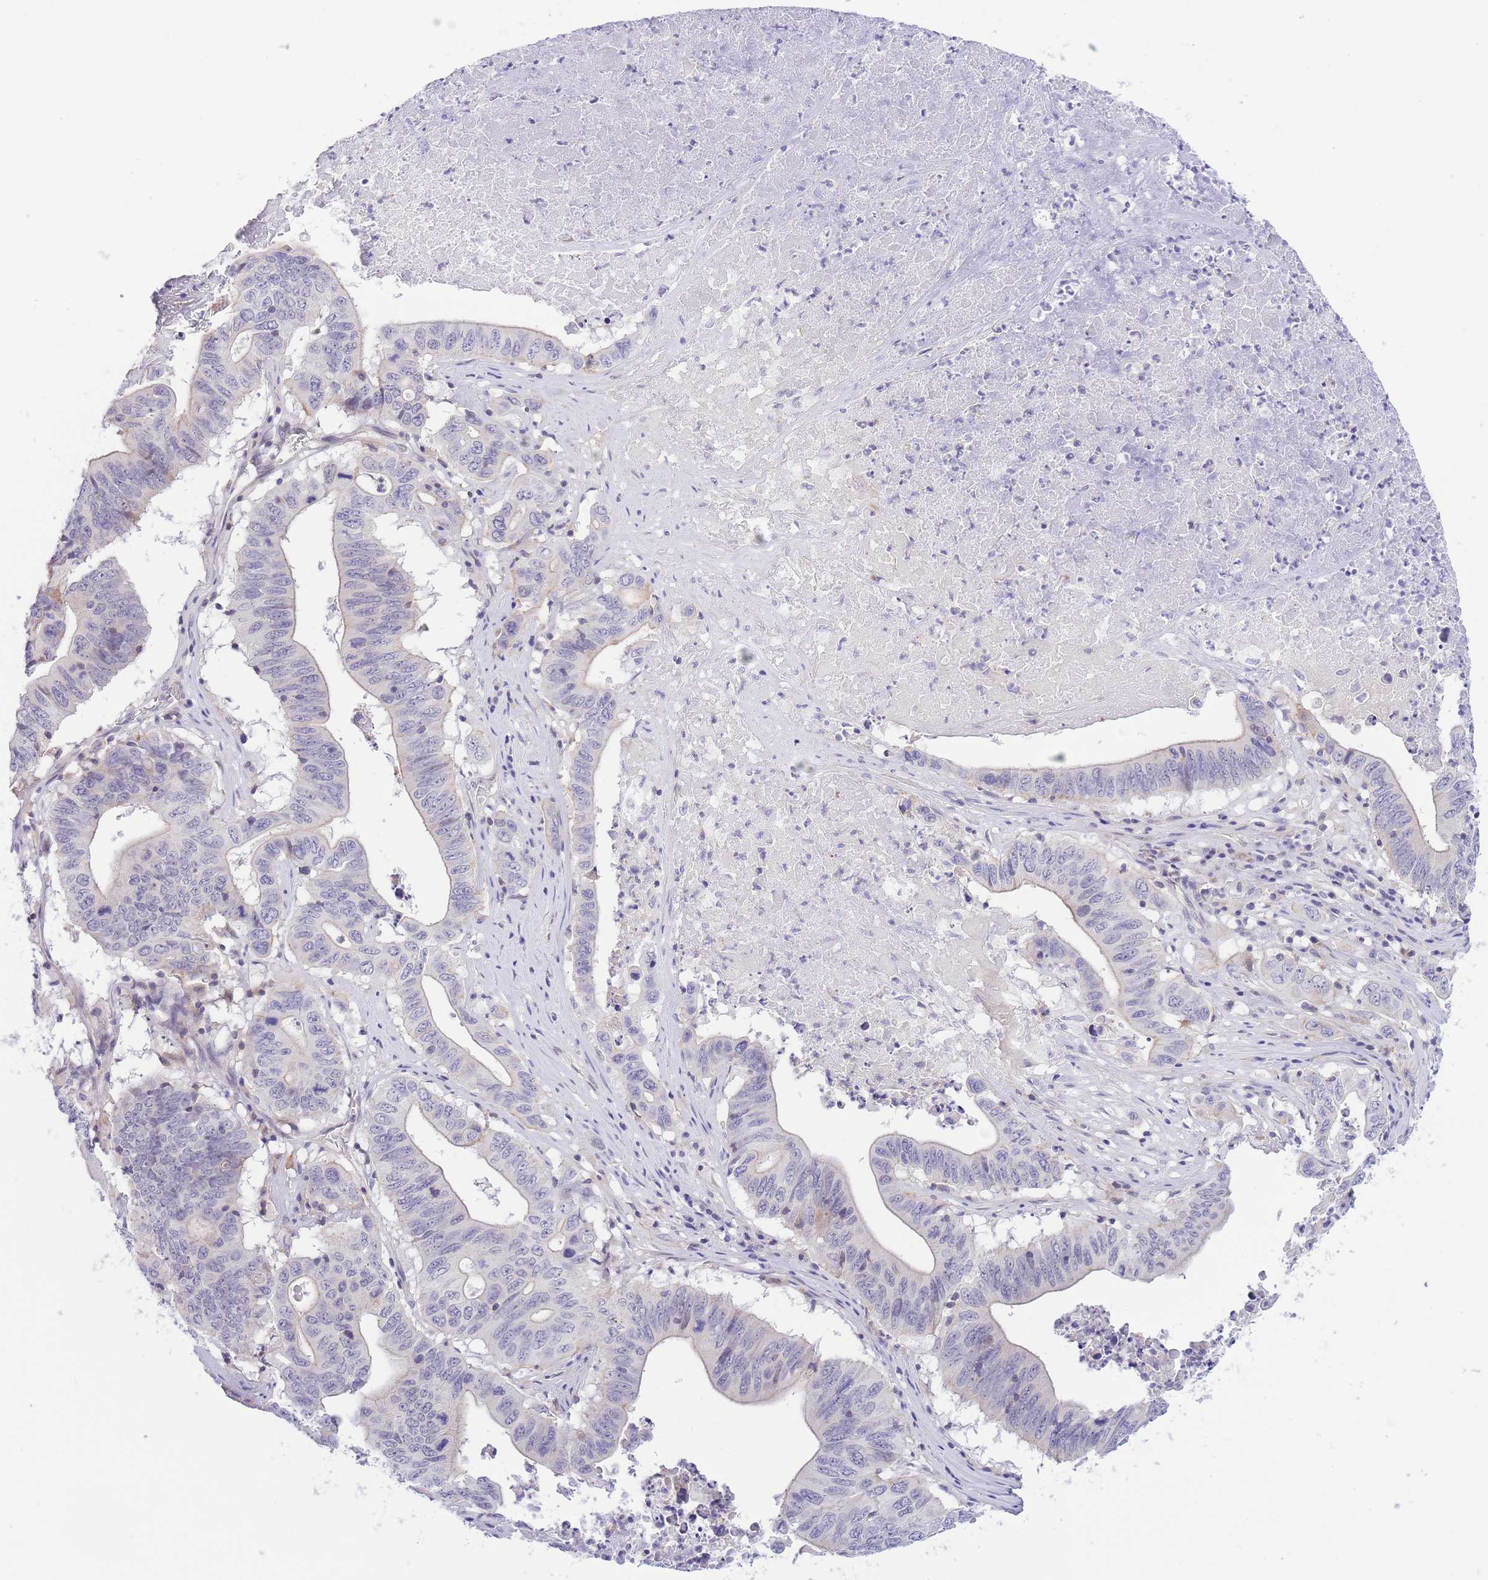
{"staining": {"intensity": "weak", "quantity": "<25%", "location": "cytoplasmic/membranous"}, "tissue": "lung cancer", "cell_type": "Tumor cells", "image_type": "cancer", "snomed": [{"axis": "morphology", "description": "Adenocarcinoma, NOS"}, {"axis": "topography", "description": "Lung"}], "caption": "Lung cancer (adenocarcinoma) was stained to show a protein in brown. There is no significant expression in tumor cells. (Immunohistochemistry (ihc), brightfield microscopy, high magnification).", "gene": "C9orf152", "patient": {"sex": "female", "age": 60}}